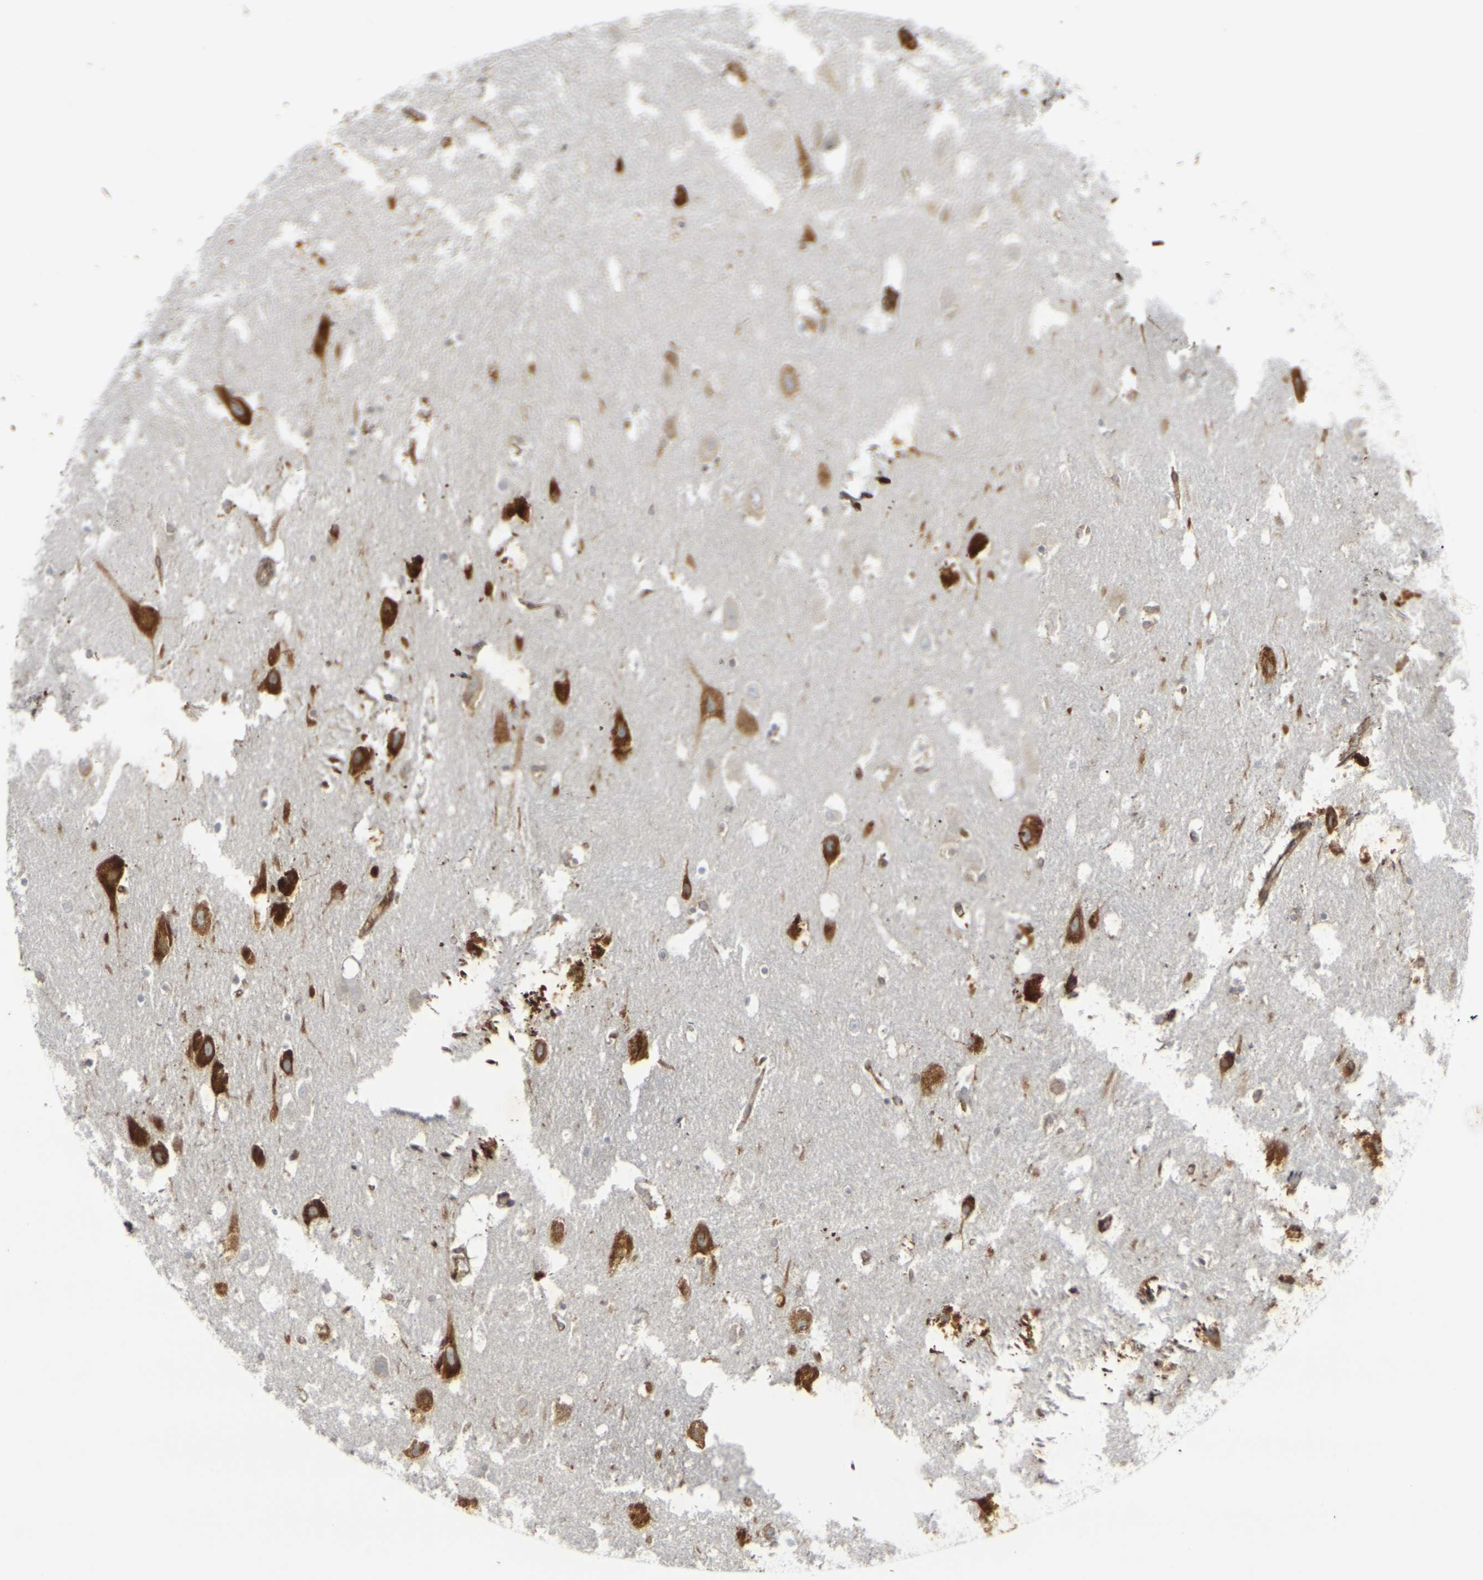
{"staining": {"intensity": "moderate", "quantity": "<25%", "location": "cytoplasmic/membranous"}, "tissue": "hippocampus", "cell_type": "Glial cells", "image_type": "normal", "snomed": [{"axis": "morphology", "description": "Normal tissue, NOS"}, {"axis": "topography", "description": "Hippocampus"}], "caption": "The photomicrograph demonstrates staining of normal hippocampus, revealing moderate cytoplasmic/membranous protein positivity (brown color) within glial cells.", "gene": "MARCHF2", "patient": {"sex": "male", "age": 45}}